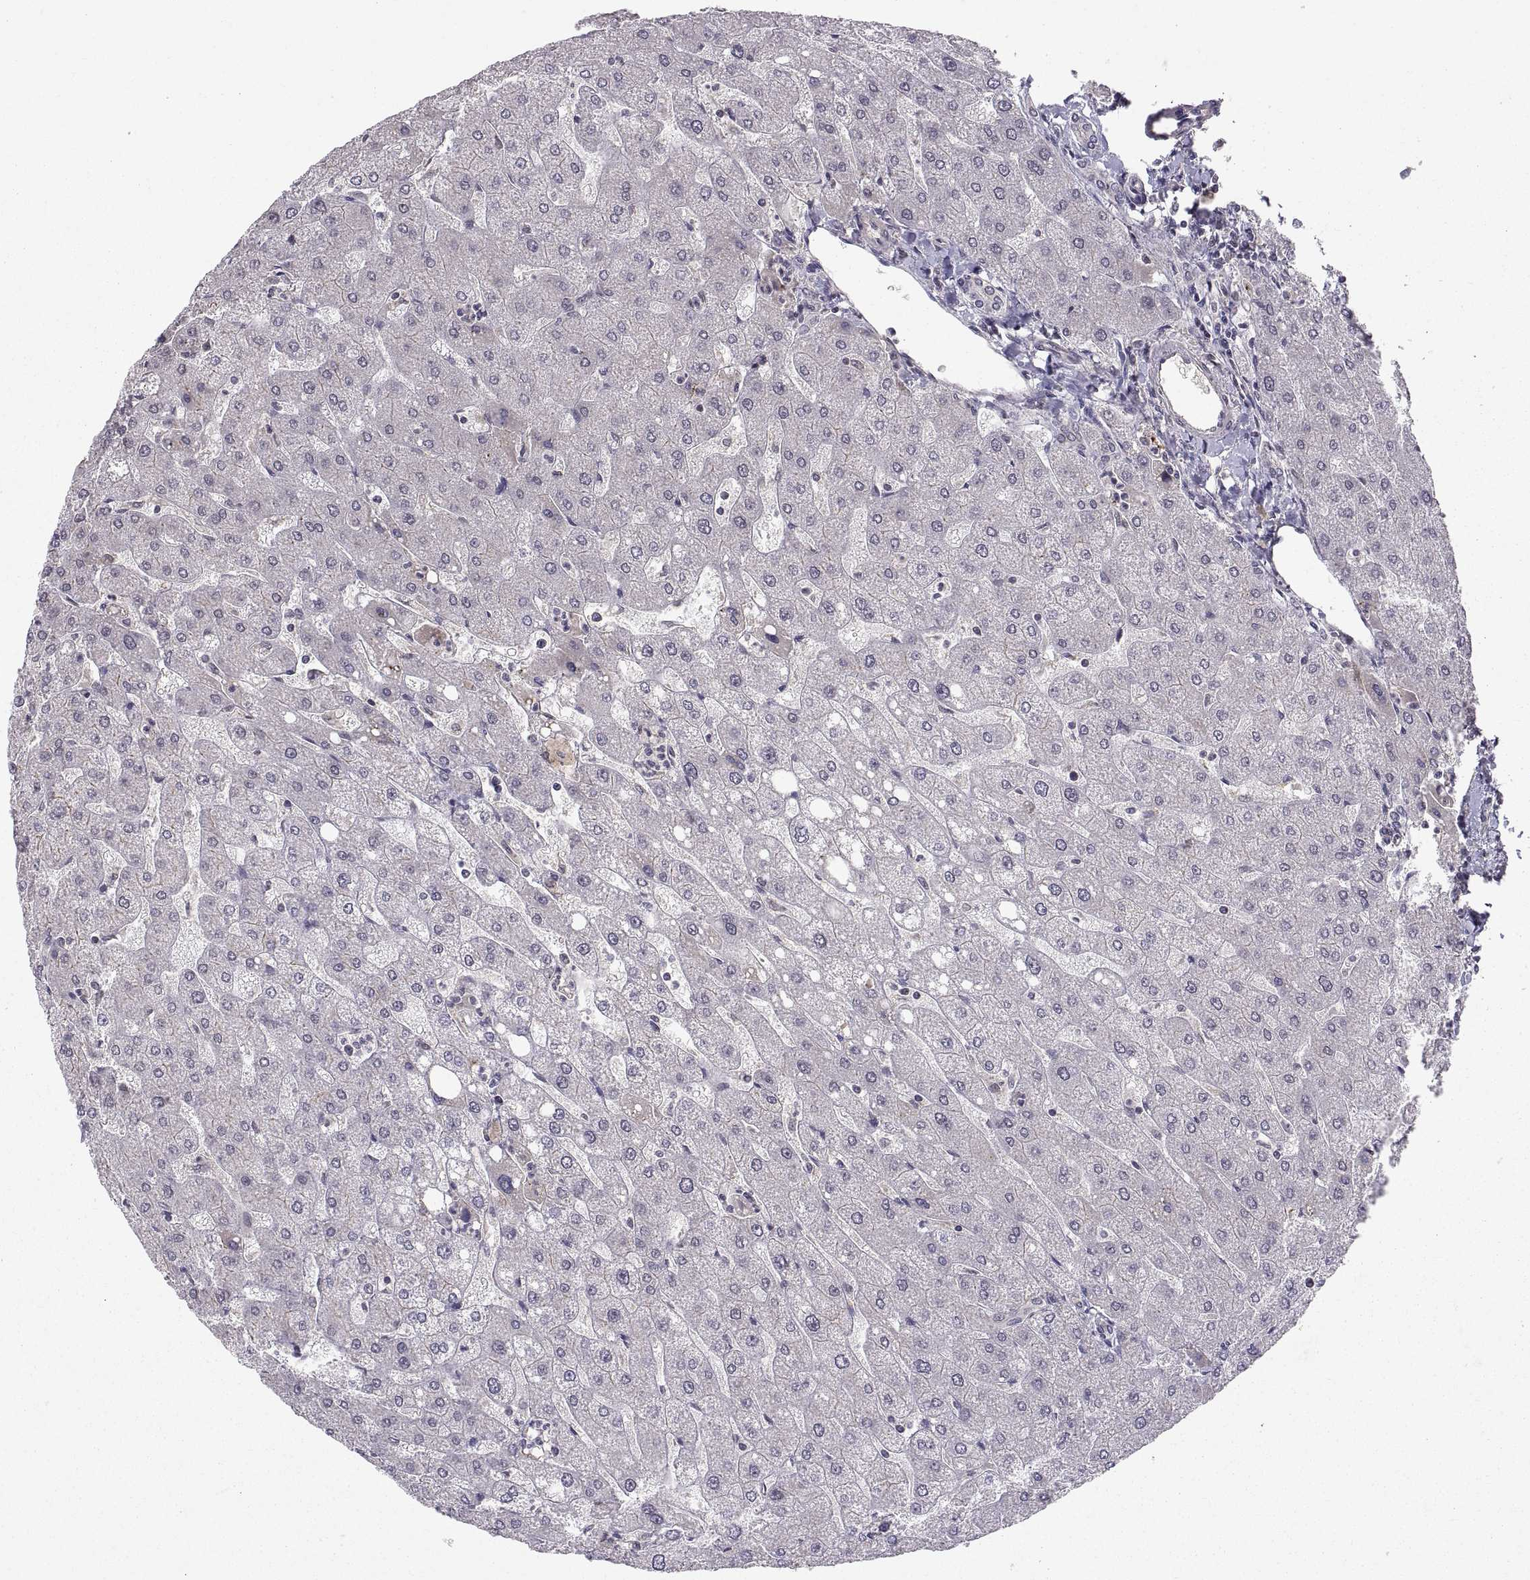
{"staining": {"intensity": "negative", "quantity": "none", "location": "none"}, "tissue": "liver", "cell_type": "Cholangiocytes", "image_type": "normal", "snomed": [{"axis": "morphology", "description": "Normal tissue, NOS"}, {"axis": "topography", "description": "Liver"}], "caption": "A histopathology image of liver stained for a protein demonstrates no brown staining in cholangiocytes. (Stains: DAB immunohistochemistry with hematoxylin counter stain, Microscopy: brightfield microscopy at high magnification).", "gene": "ABL2", "patient": {"sex": "male", "age": 67}}